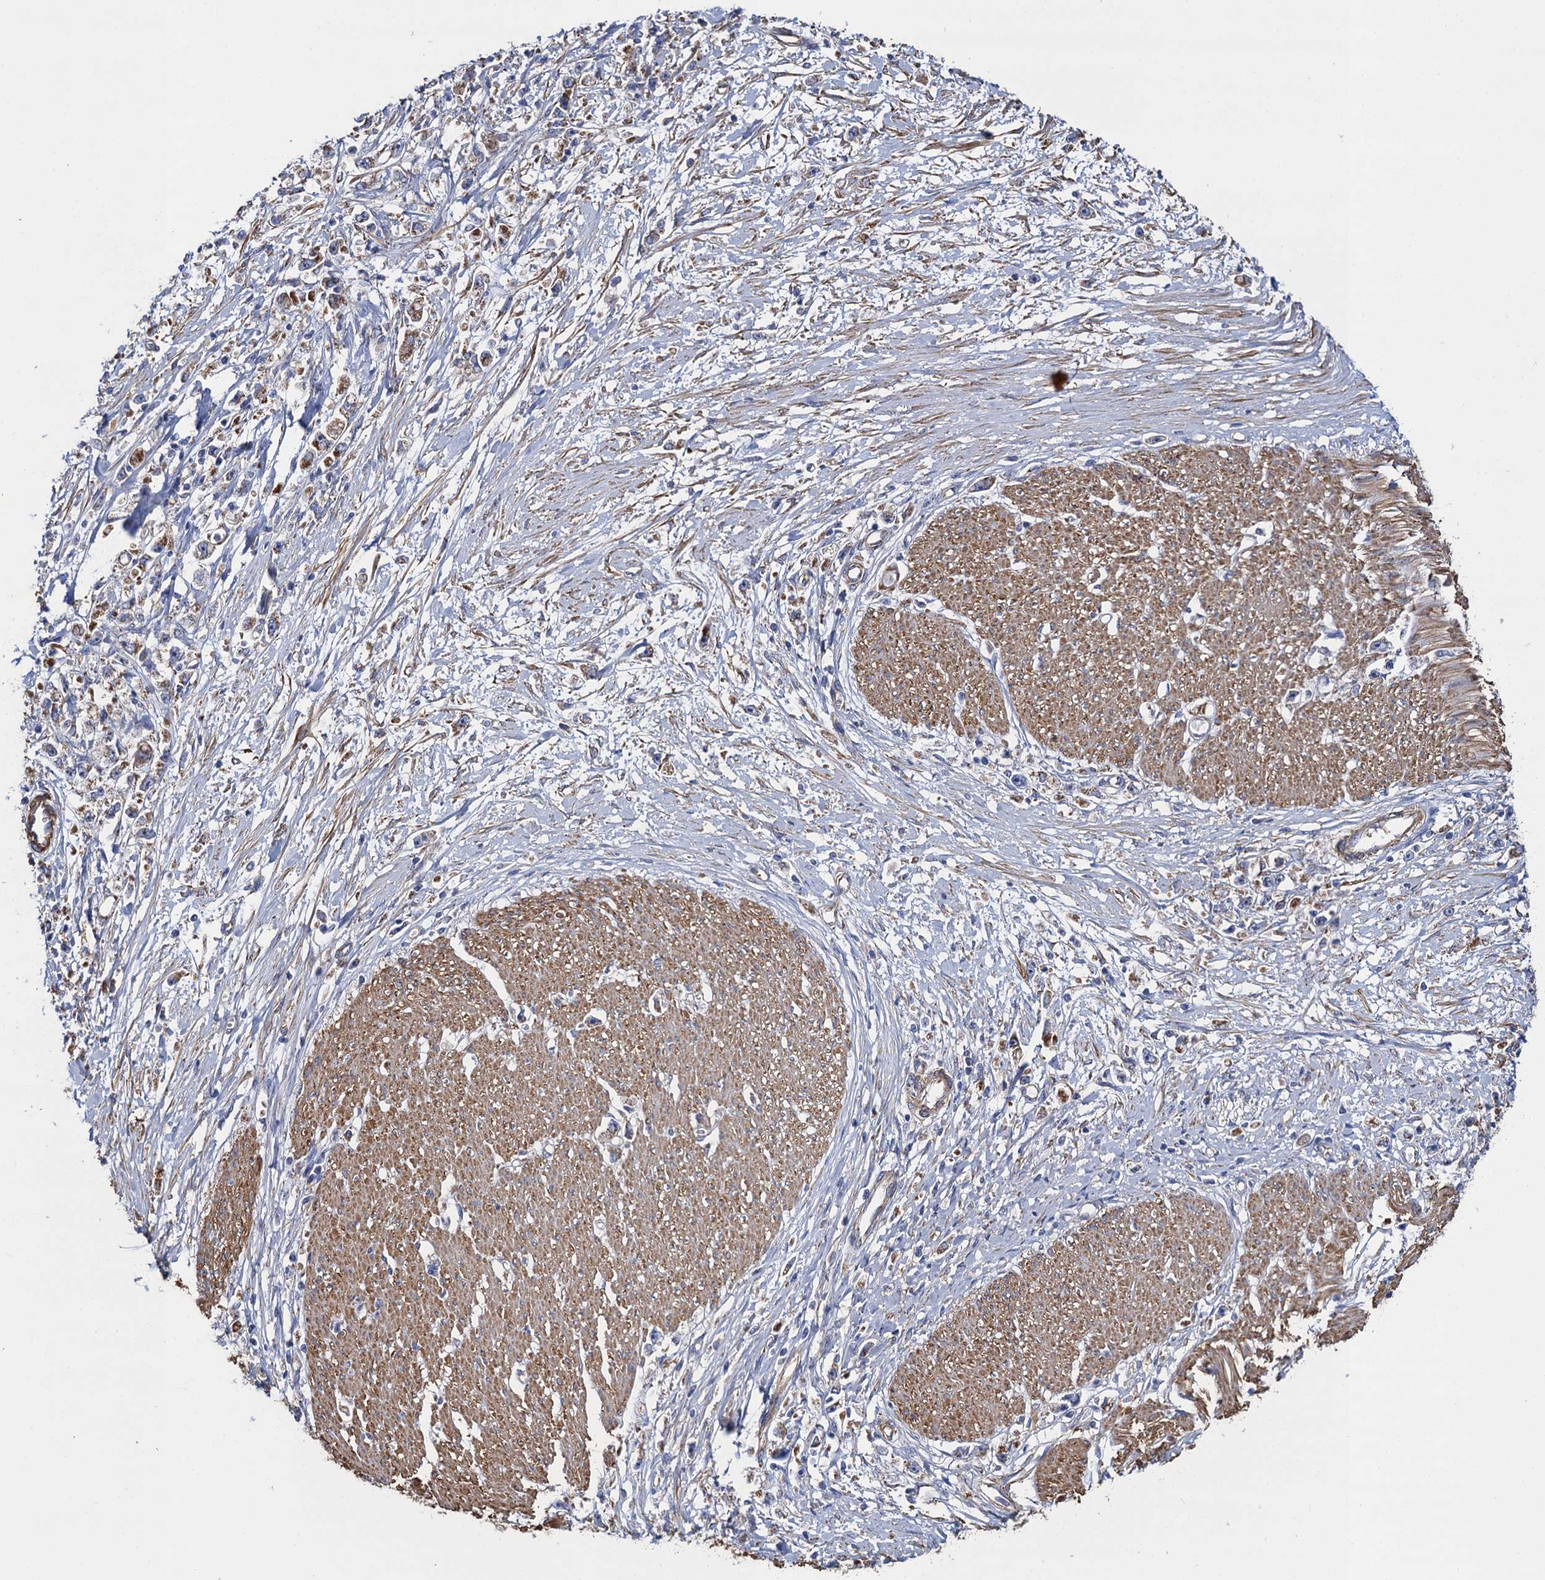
{"staining": {"intensity": "moderate", "quantity": "<25%", "location": "cytoplasmic/membranous"}, "tissue": "stomach cancer", "cell_type": "Tumor cells", "image_type": "cancer", "snomed": [{"axis": "morphology", "description": "Adenocarcinoma, NOS"}, {"axis": "topography", "description": "Stomach"}], "caption": "This is an image of immunohistochemistry staining of stomach cancer, which shows moderate positivity in the cytoplasmic/membranous of tumor cells.", "gene": "GCSH", "patient": {"sex": "female", "age": 59}}